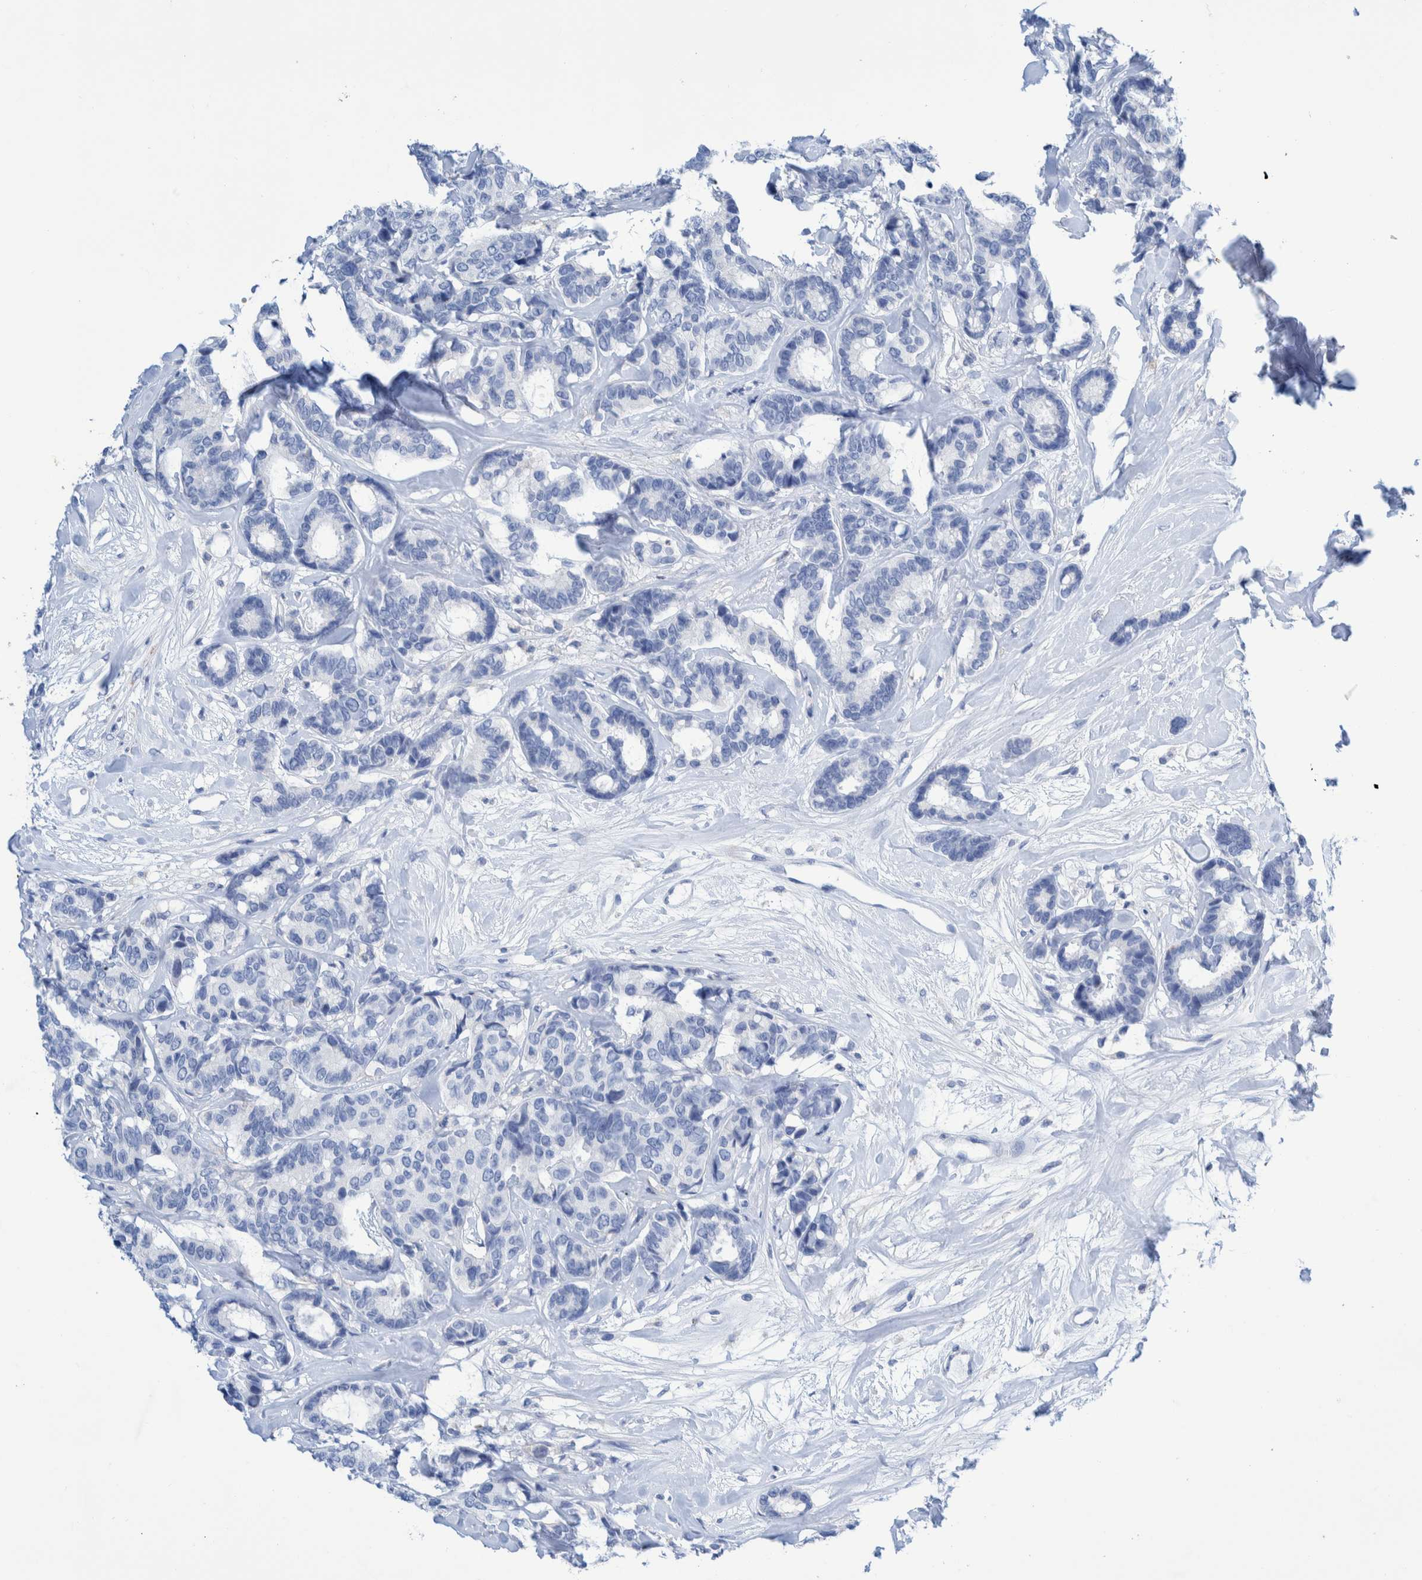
{"staining": {"intensity": "negative", "quantity": "none", "location": "none"}, "tissue": "breast cancer", "cell_type": "Tumor cells", "image_type": "cancer", "snomed": [{"axis": "morphology", "description": "Duct carcinoma"}, {"axis": "topography", "description": "Breast"}], "caption": "IHC histopathology image of neoplastic tissue: breast infiltrating ductal carcinoma stained with DAB (3,3'-diaminobenzidine) demonstrates no significant protein staining in tumor cells.", "gene": "KRT14", "patient": {"sex": "female", "age": 87}}